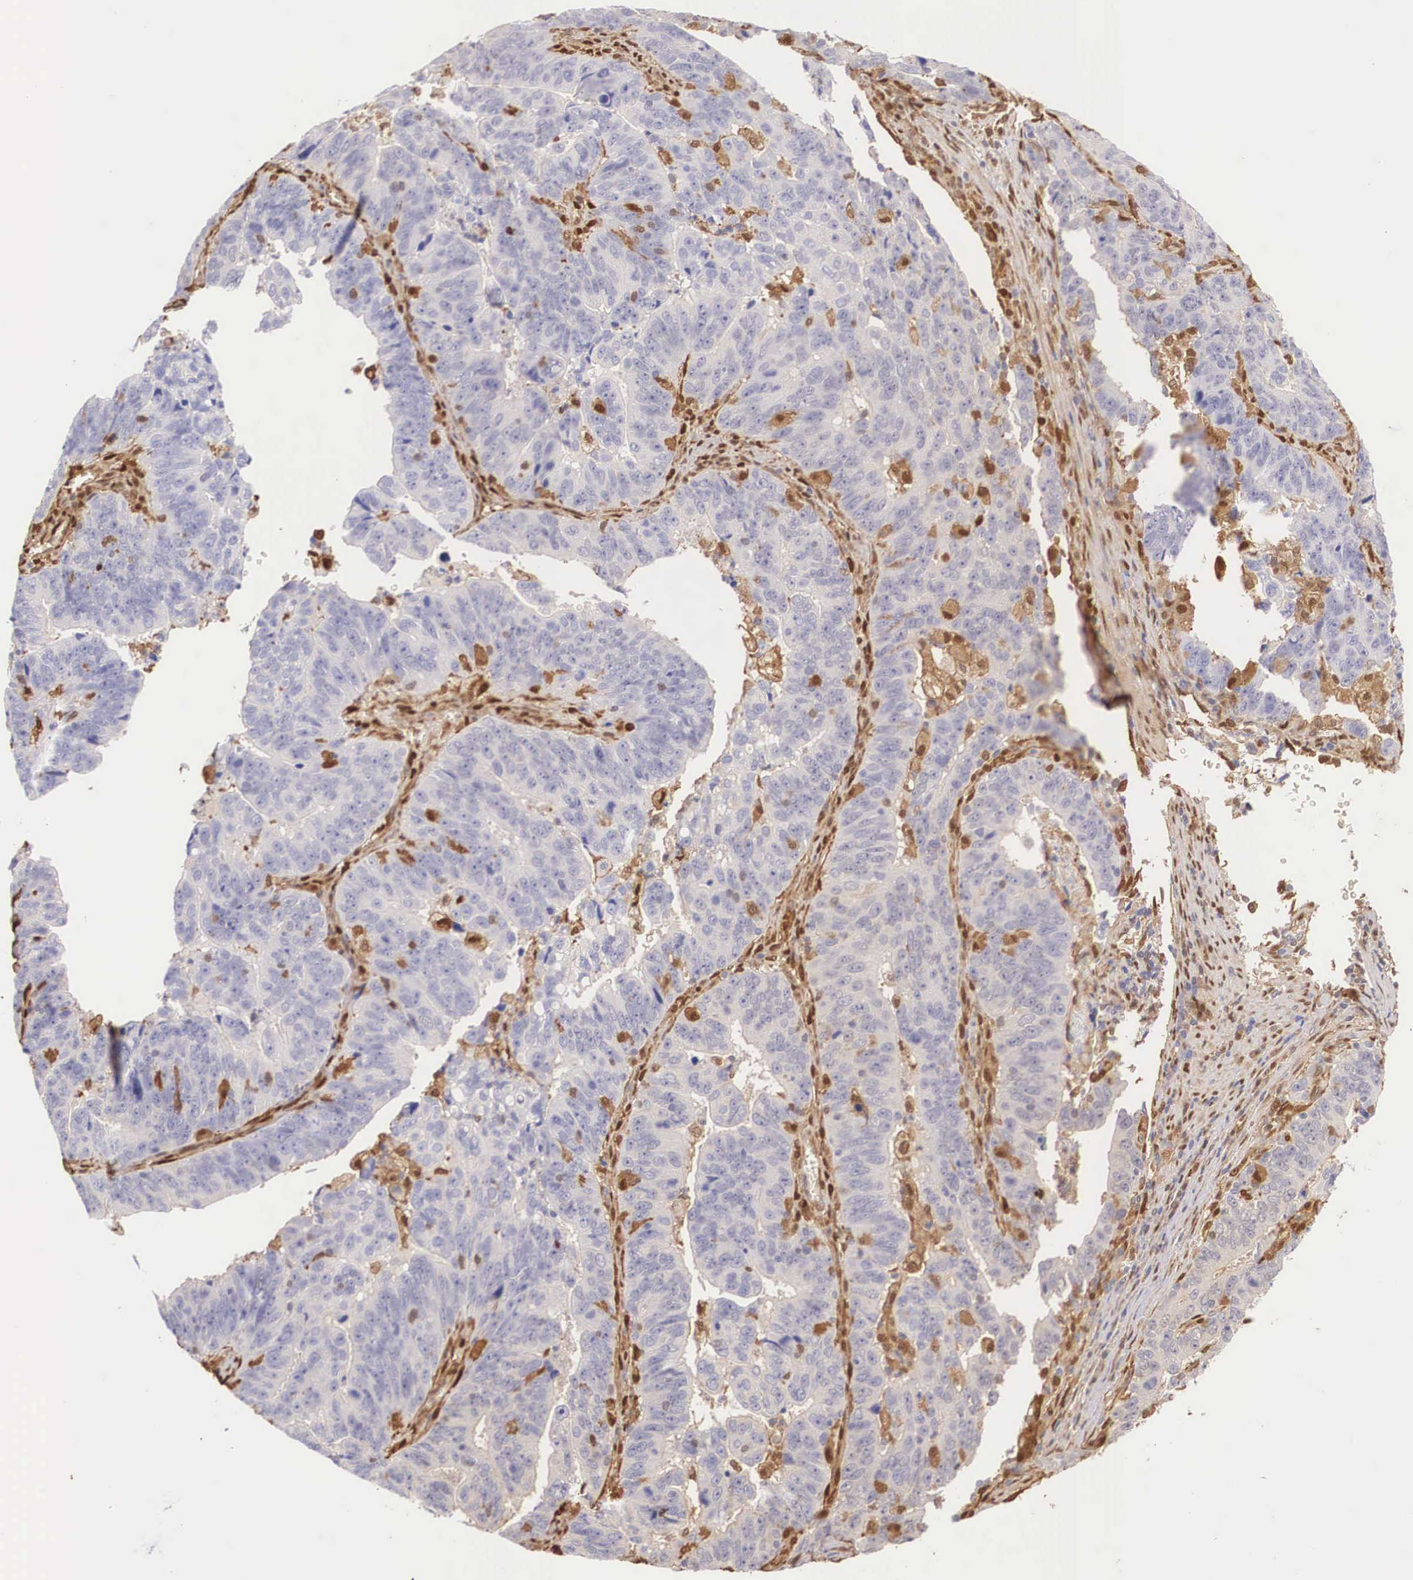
{"staining": {"intensity": "negative", "quantity": "none", "location": "none"}, "tissue": "stomach cancer", "cell_type": "Tumor cells", "image_type": "cancer", "snomed": [{"axis": "morphology", "description": "Adenocarcinoma, NOS"}, {"axis": "topography", "description": "Stomach, upper"}], "caption": "High power microscopy histopathology image of an immunohistochemistry (IHC) image of stomach cancer (adenocarcinoma), revealing no significant expression in tumor cells.", "gene": "LGALS1", "patient": {"sex": "female", "age": 50}}